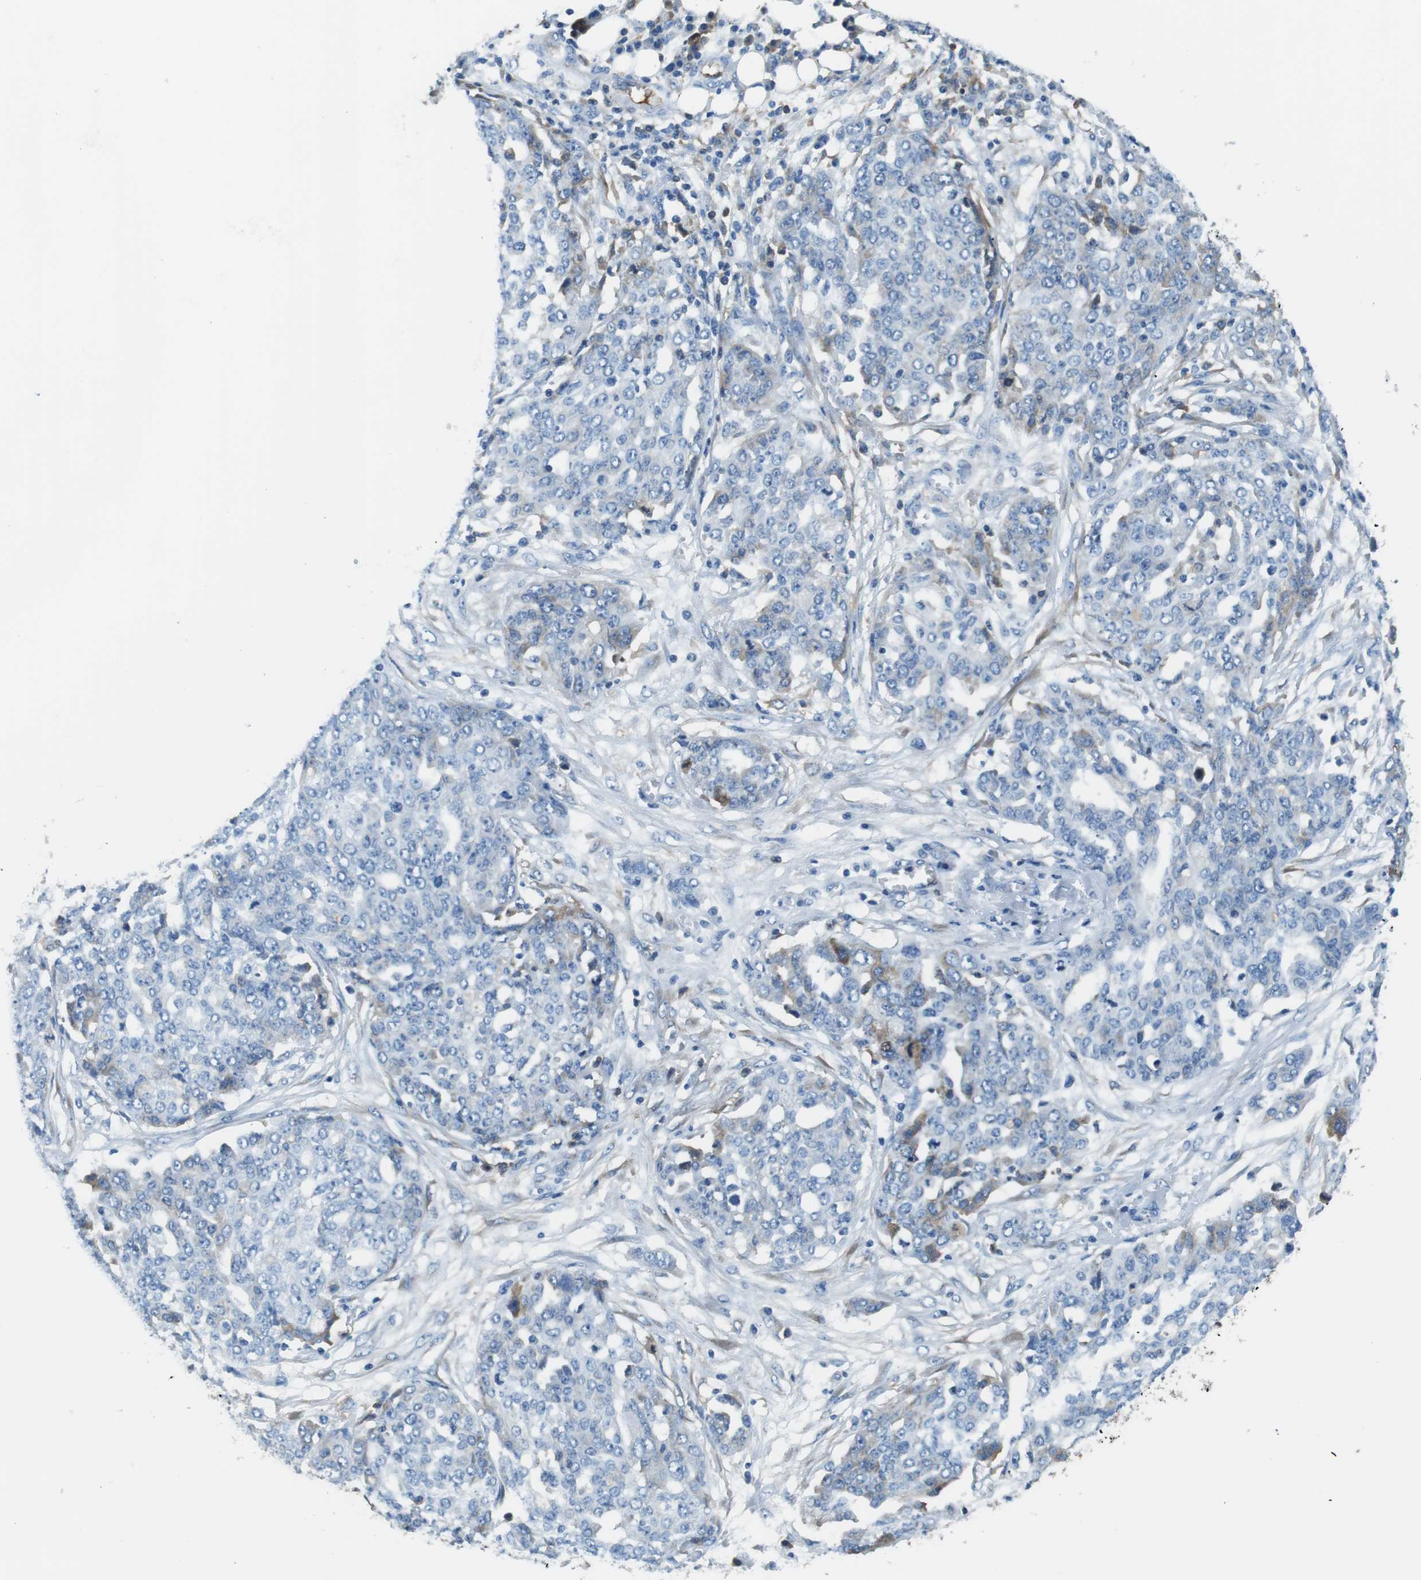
{"staining": {"intensity": "negative", "quantity": "none", "location": "none"}, "tissue": "ovarian cancer", "cell_type": "Tumor cells", "image_type": "cancer", "snomed": [{"axis": "morphology", "description": "Cystadenocarcinoma, serous, NOS"}, {"axis": "topography", "description": "Soft tissue"}, {"axis": "topography", "description": "Ovary"}], "caption": "IHC of human ovarian cancer shows no expression in tumor cells. (Stains: DAB immunohistochemistry (IHC) with hematoxylin counter stain, Microscopy: brightfield microscopy at high magnification).", "gene": "TMPRSS15", "patient": {"sex": "female", "age": 57}}